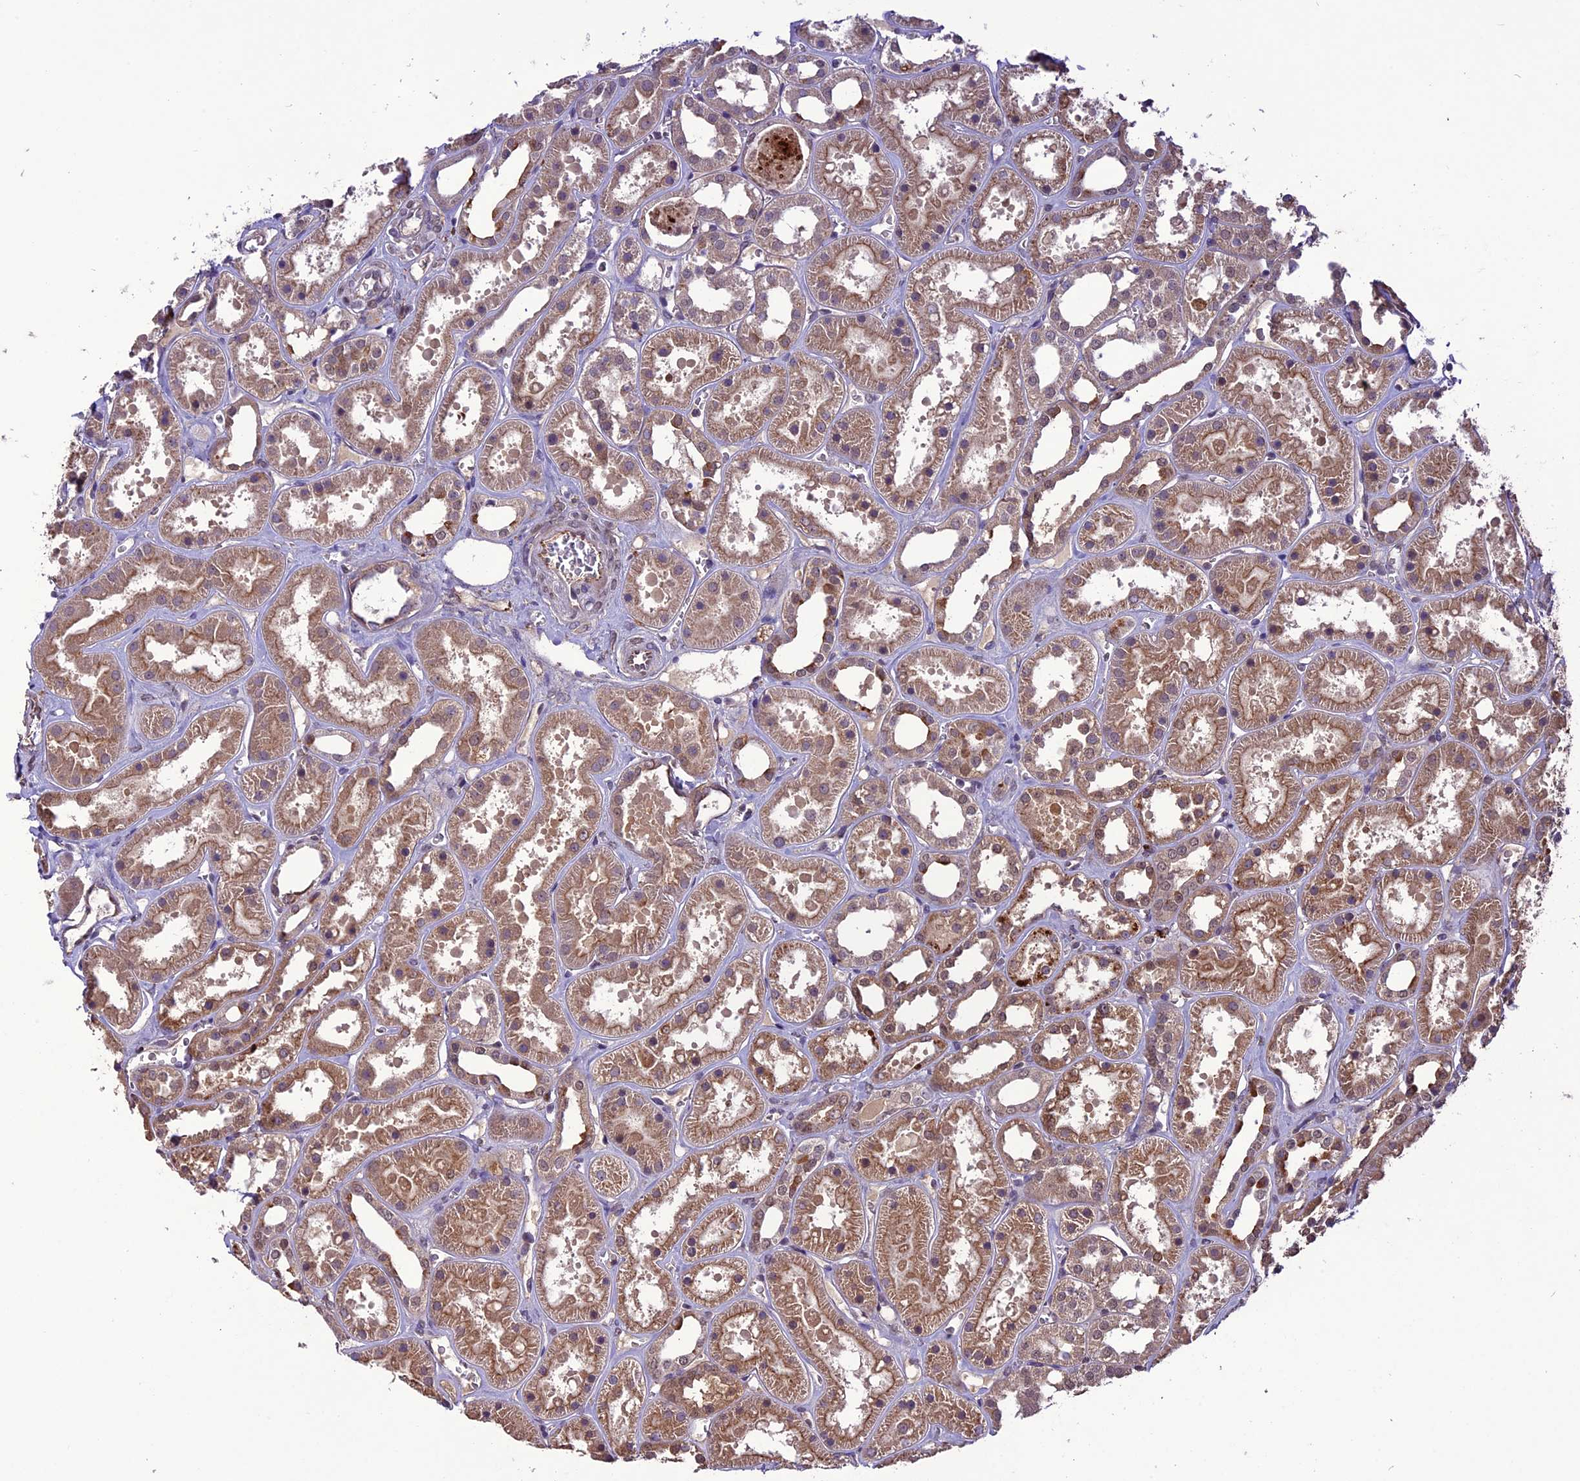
{"staining": {"intensity": "moderate", "quantity": "<25%", "location": "cytoplasmic/membranous"}, "tissue": "kidney", "cell_type": "Cells in glomeruli", "image_type": "normal", "snomed": [{"axis": "morphology", "description": "Normal tissue, NOS"}, {"axis": "topography", "description": "Kidney"}], "caption": "Immunohistochemistry photomicrograph of normal human kidney stained for a protein (brown), which displays low levels of moderate cytoplasmic/membranous staining in approximately <25% of cells in glomeruli.", "gene": "C3orf70", "patient": {"sex": "female", "age": 41}}